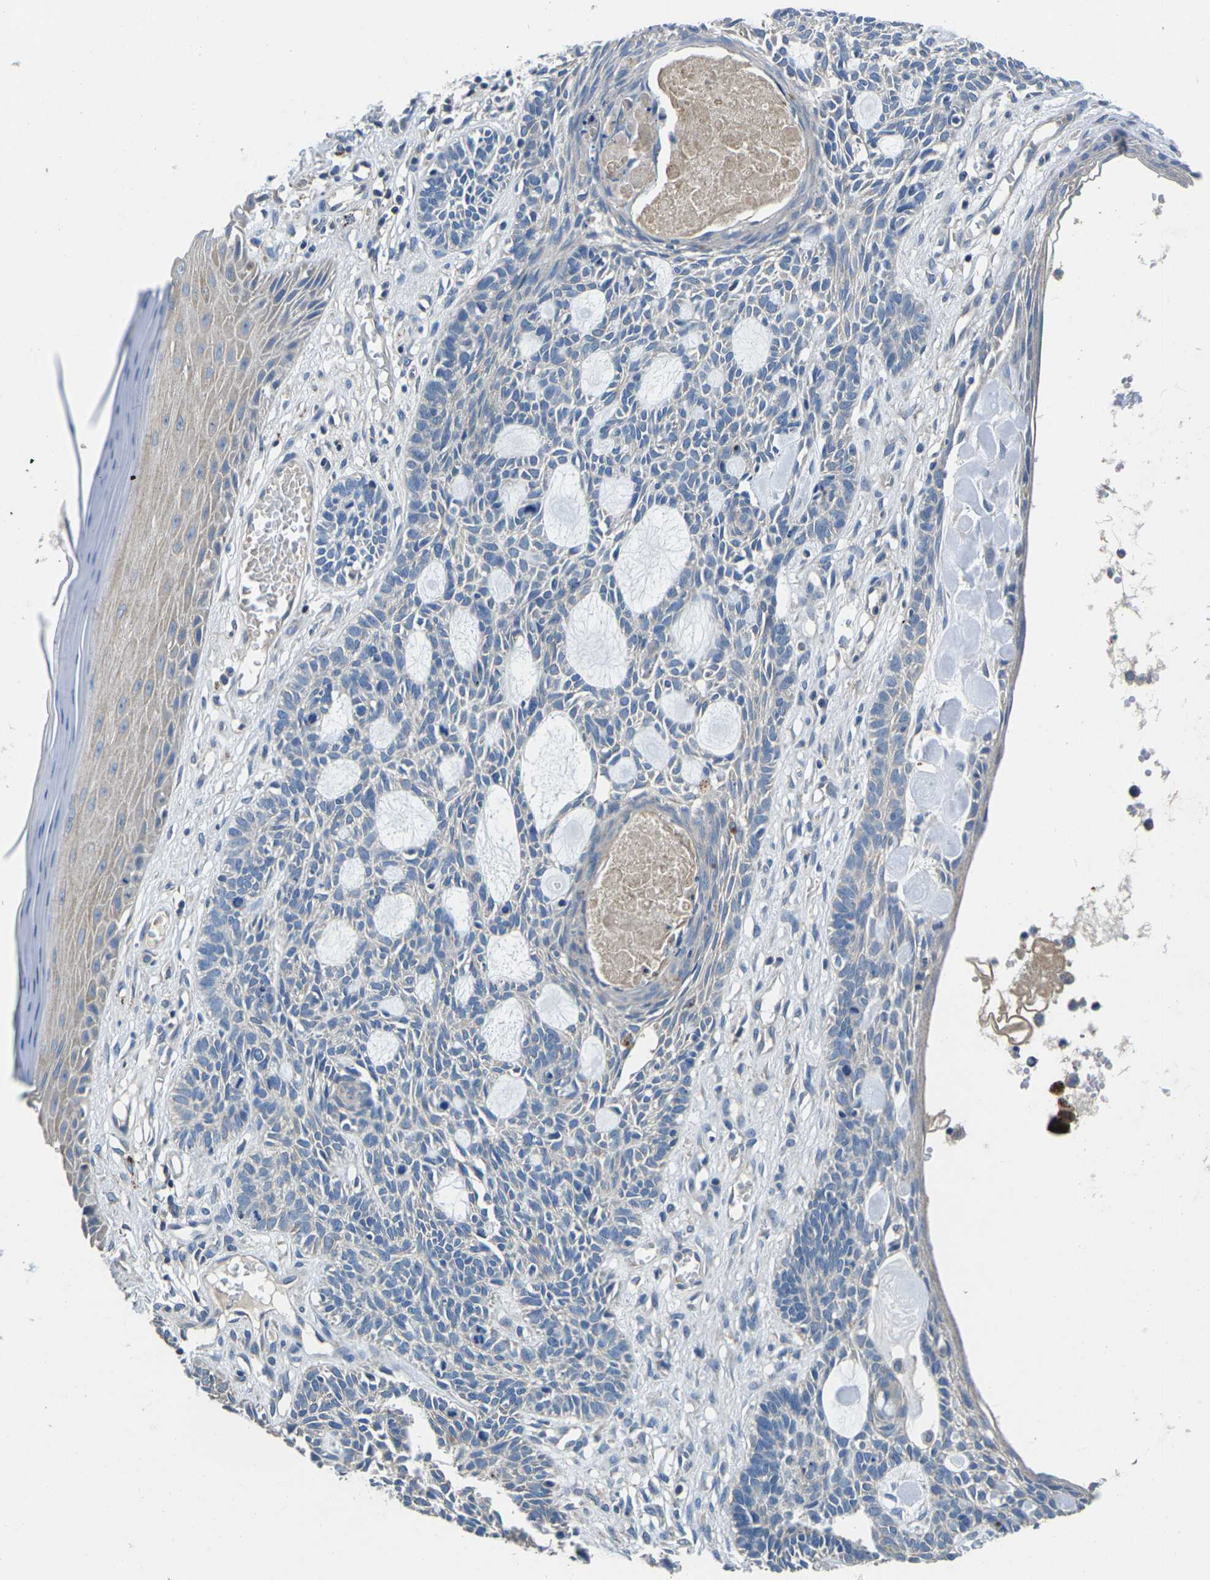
{"staining": {"intensity": "negative", "quantity": "none", "location": "none"}, "tissue": "skin cancer", "cell_type": "Tumor cells", "image_type": "cancer", "snomed": [{"axis": "morphology", "description": "Basal cell carcinoma"}, {"axis": "topography", "description": "Skin"}], "caption": "A micrograph of human basal cell carcinoma (skin) is negative for staining in tumor cells.", "gene": "PDCD6IP", "patient": {"sex": "male", "age": 67}}